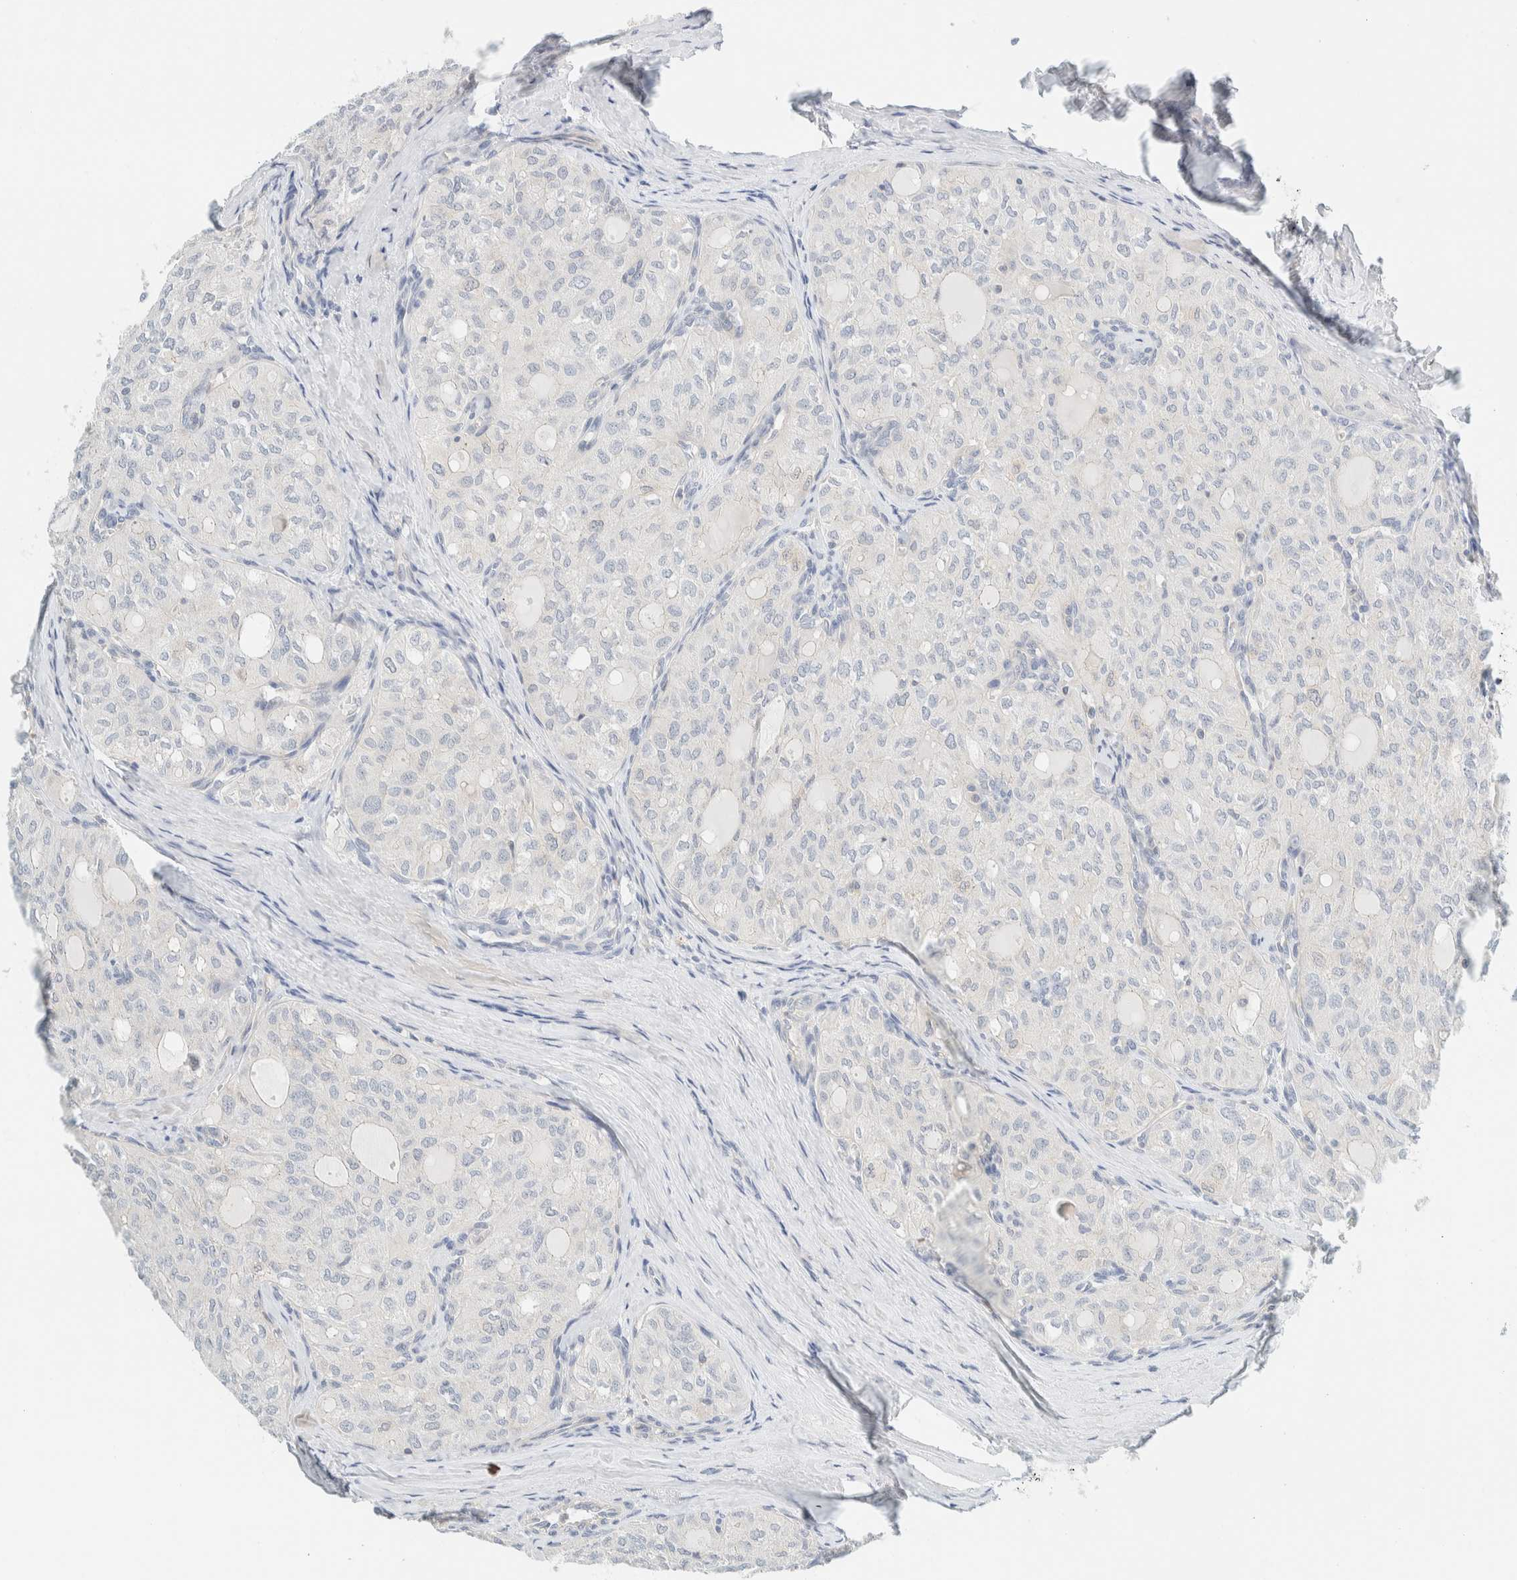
{"staining": {"intensity": "negative", "quantity": "none", "location": "none"}, "tissue": "thyroid cancer", "cell_type": "Tumor cells", "image_type": "cancer", "snomed": [{"axis": "morphology", "description": "Follicular adenoma carcinoma, NOS"}, {"axis": "topography", "description": "Thyroid gland"}], "caption": "Tumor cells show no significant protein positivity in follicular adenoma carcinoma (thyroid).", "gene": "NDE1", "patient": {"sex": "male", "age": 75}}